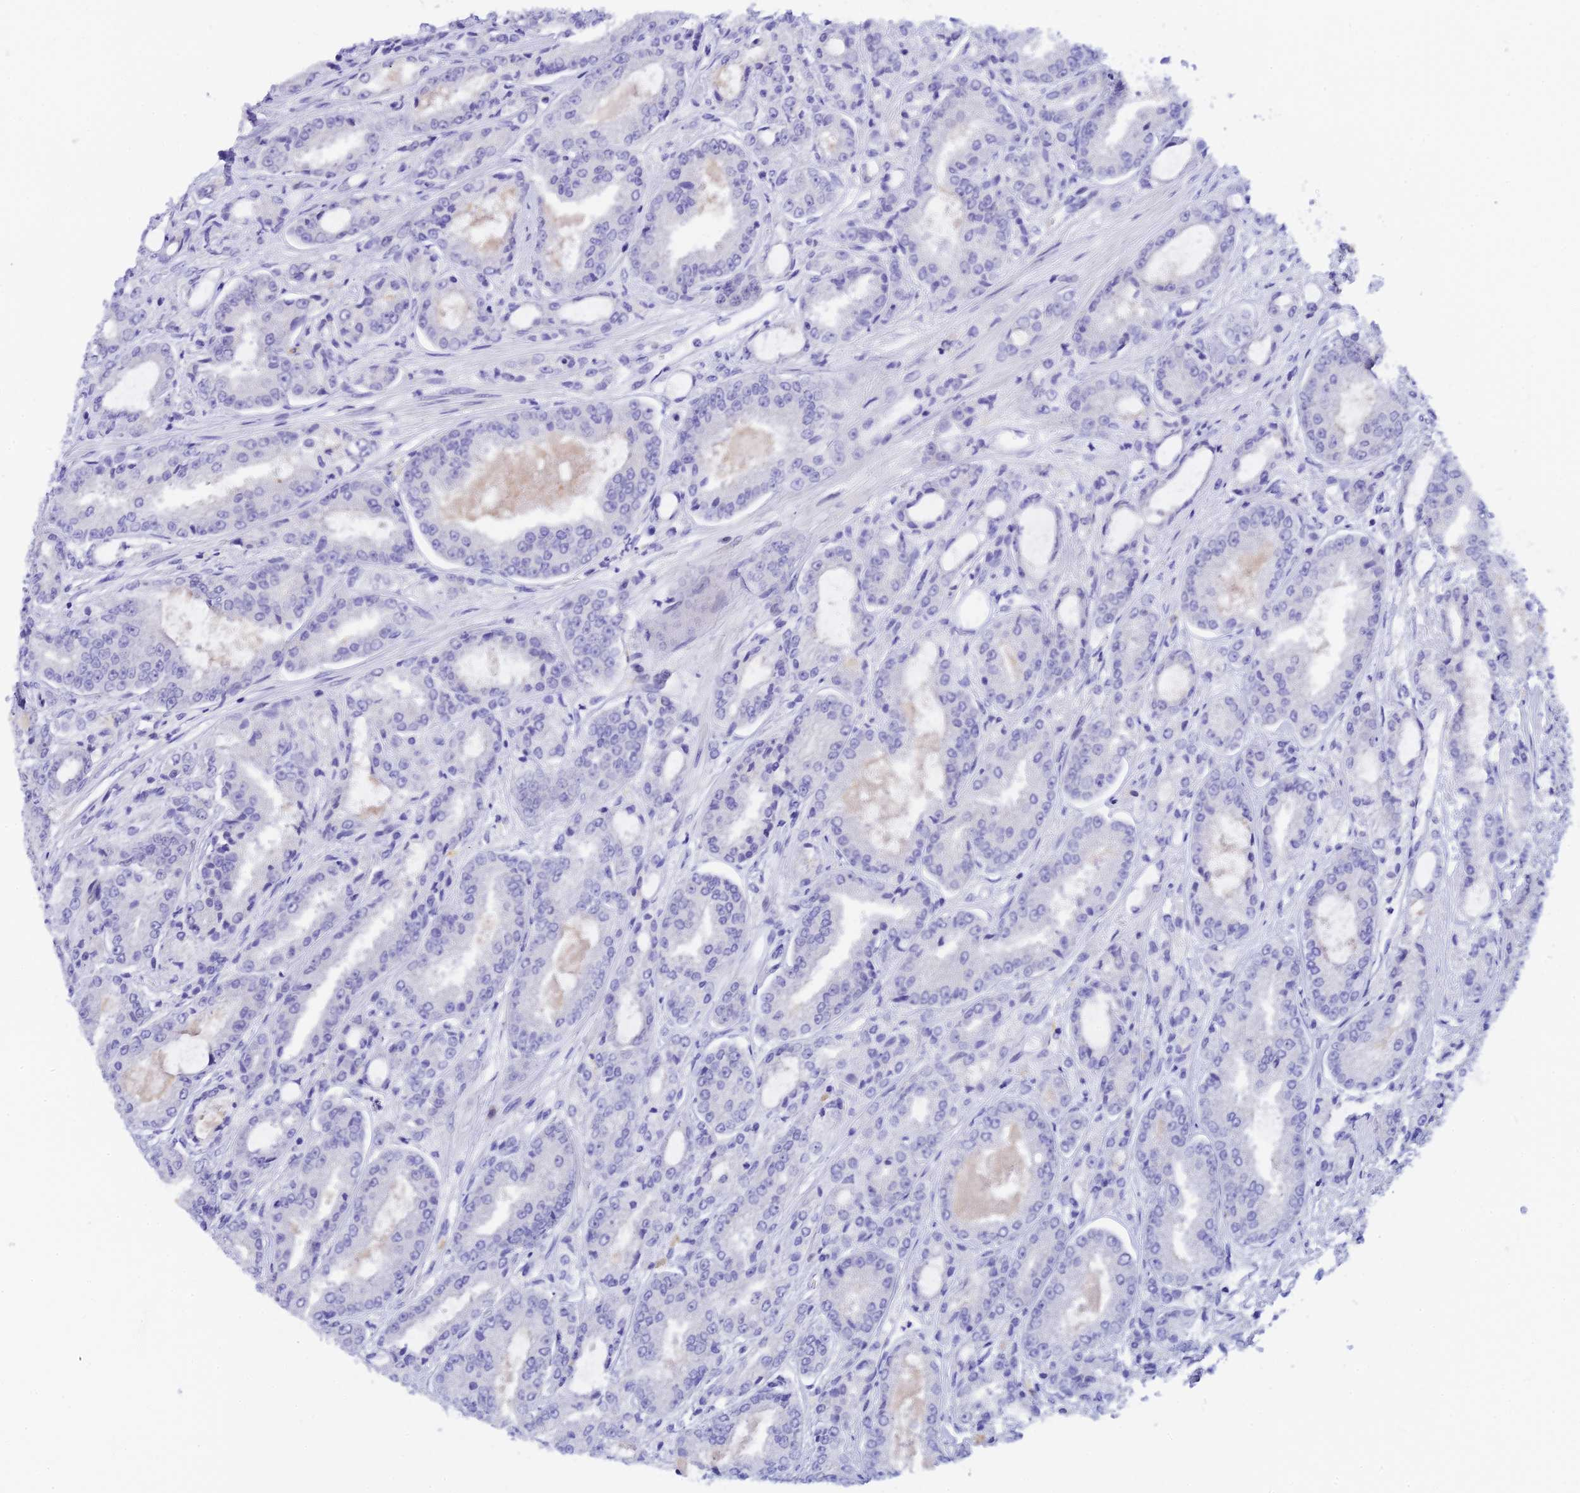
{"staining": {"intensity": "negative", "quantity": "none", "location": "none"}, "tissue": "prostate cancer", "cell_type": "Tumor cells", "image_type": "cancer", "snomed": [{"axis": "morphology", "description": "Adenocarcinoma, High grade"}, {"axis": "topography", "description": "Prostate"}], "caption": "A micrograph of human prostate high-grade adenocarcinoma is negative for staining in tumor cells.", "gene": "RASGEF1B", "patient": {"sex": "male", "age": 71}}